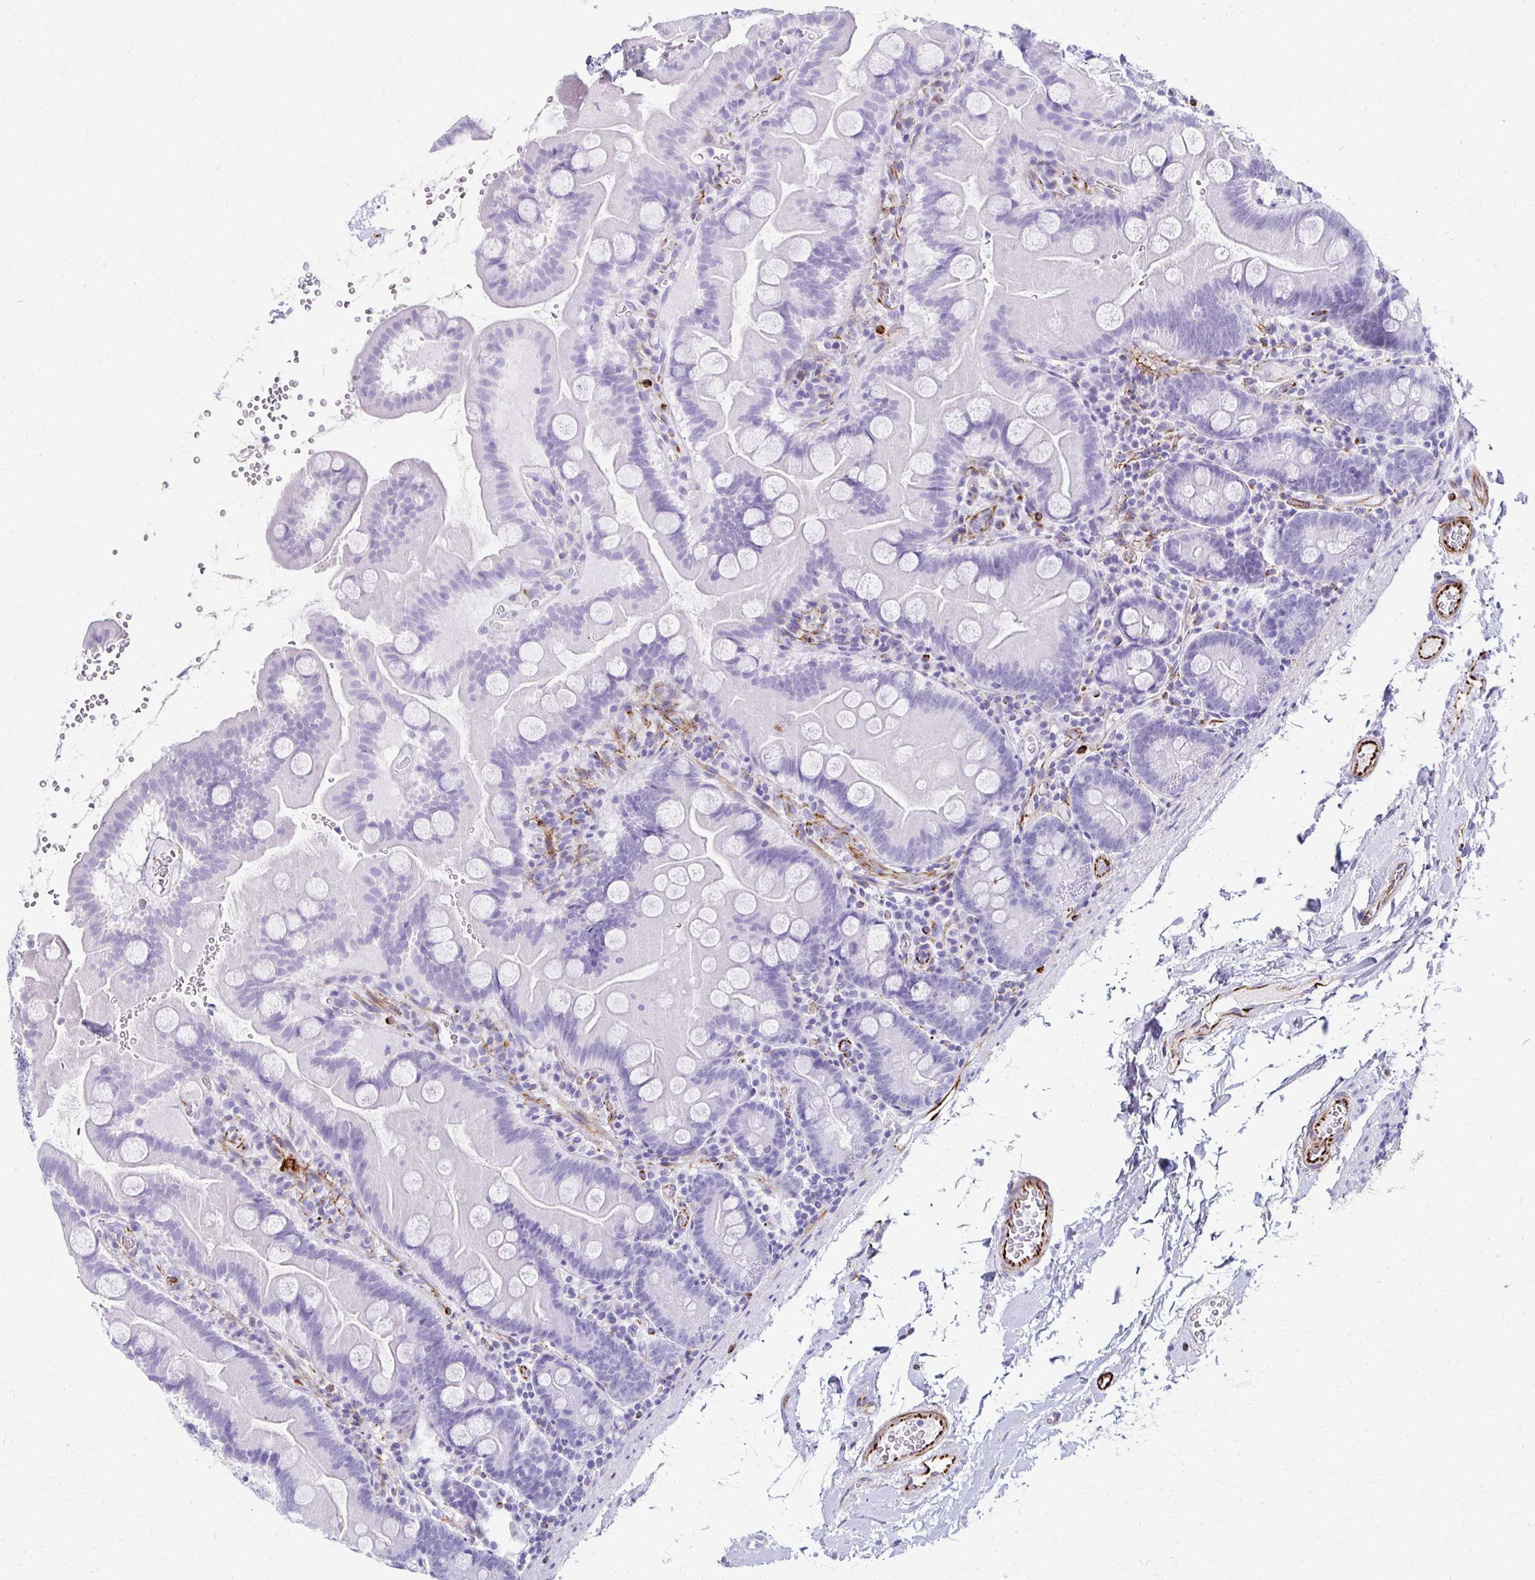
{"staining": {"intensity": "negative", "quantity": "none", "location": "none"}, "tissue": "small intestine", "cell_type": "Glandular cells", "image_type": "normal", "snomed": [{"axis": "morphology", "description": "Normal tissue, NOS"}, {"axis": "topography", "description": "Small intestine"}], "caption": "Immunohistochemical staining of unremarkable human small intestine reveals no significant staining in glandular cells.", "gene": "TMEM54", "patient": {"sex": "female", "age": 68}}